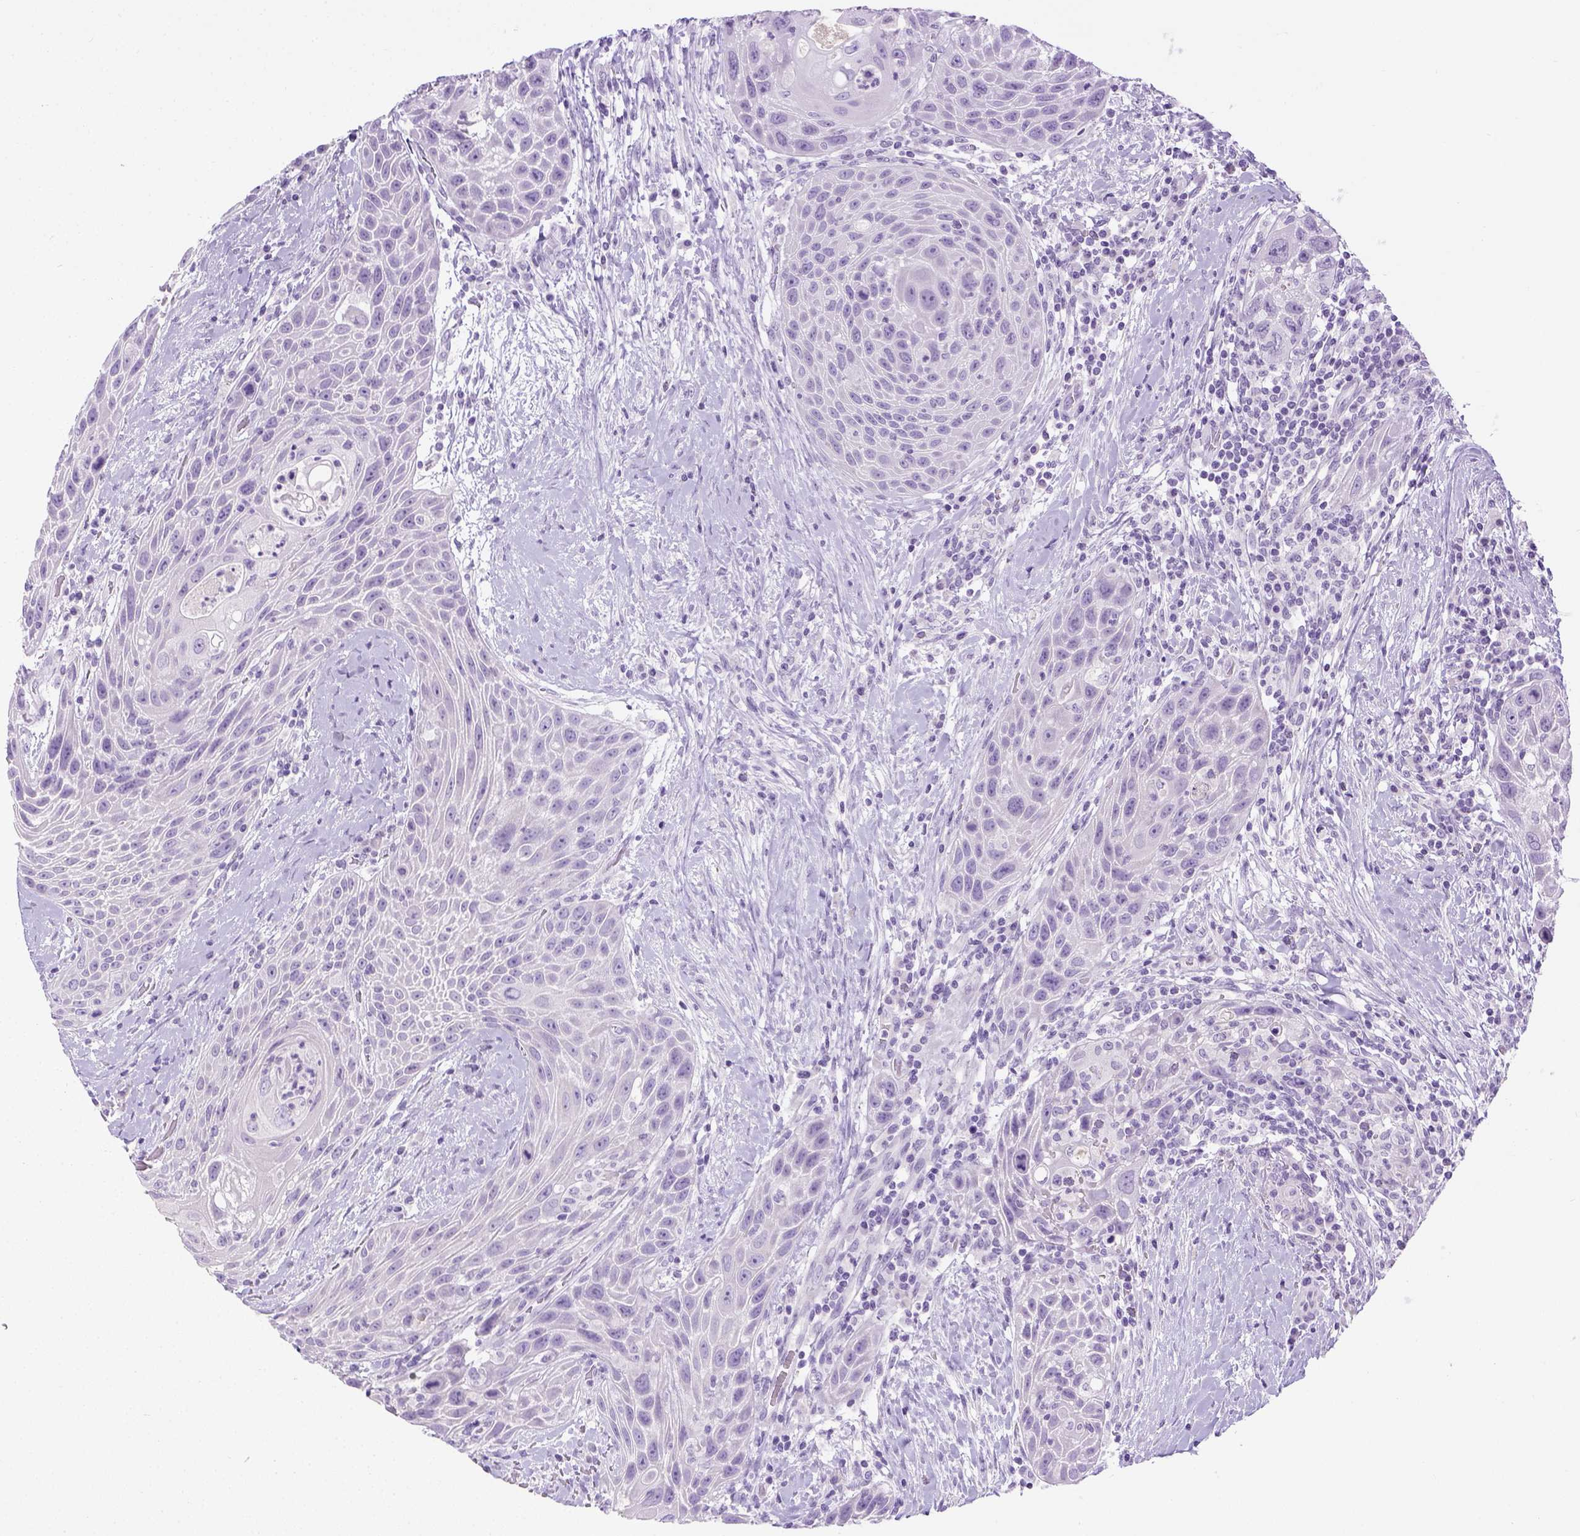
{"staining": {"intensity": "negative", "quantity": "none", "location": "none"}, "tissue": "head and neck cancer", "cell_type": "Tumor cells", "image_type": "cancer", "snomed": [{"axis": "morphology", "description": "Squamous cell carcinoma, NOS"}, {"axis": "topography", "description": "Head-Neck"}], "caption": "Tumor cells show no significant staining in head and neck cancer.", "gene": "LGSN", "patient": {"sex": "male", "age": 69}}